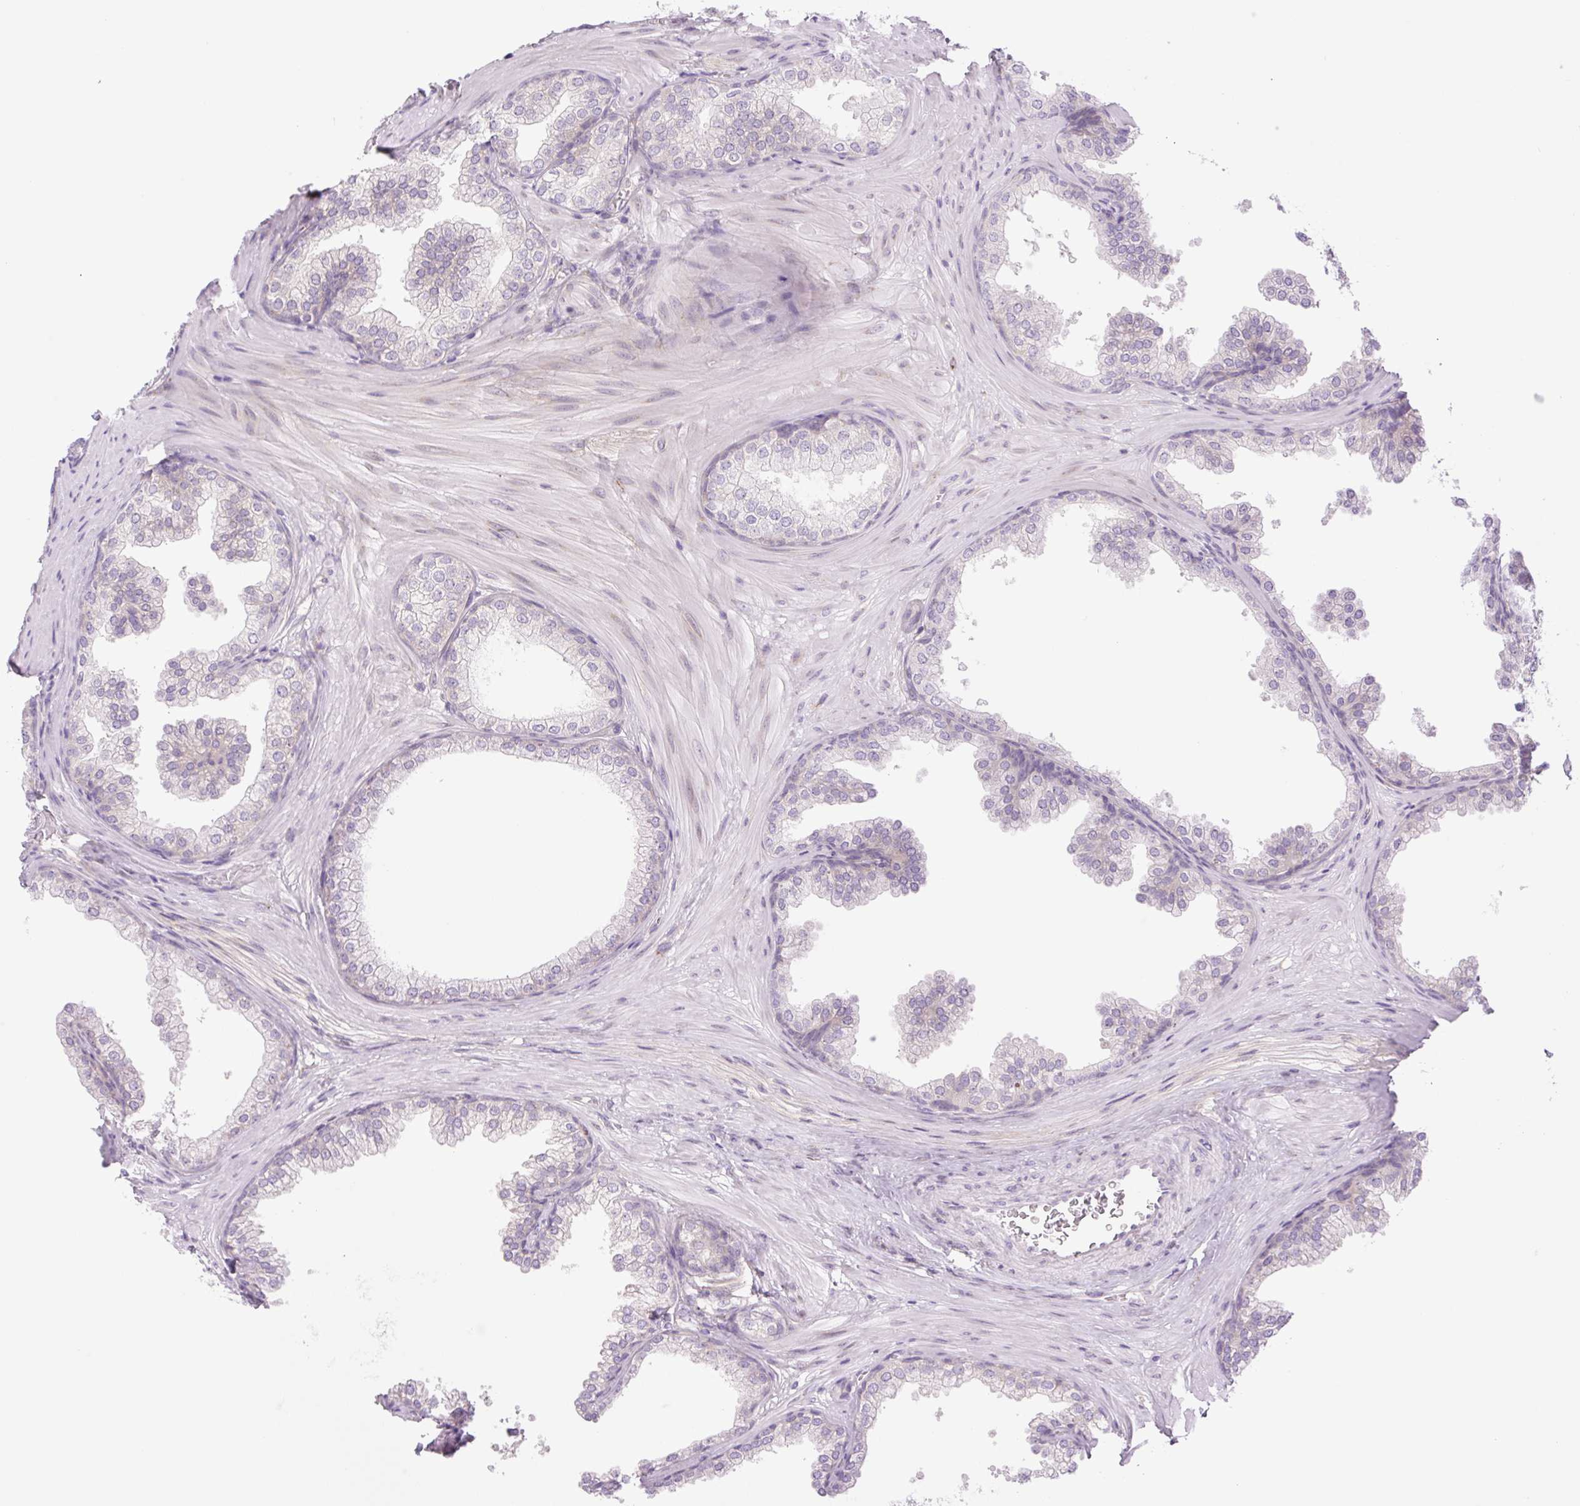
{"staining": {"intensity": "negative", "quantity": "none", "location": "none"}, "tissue": "prostate", "cell_type": "Glandular cells", "image_type": "normal", "snomed": [{"axis": "morphology", "description": "Normal tissue, NOS"}, {"axis": "topography", "description": "Prostate"}], "caption": "Human prostate stained for a protein using IHC reveals no positivity in glandular cells.", "gene": "COL5A1", "patient": {"sex": "male", "age": 37}}